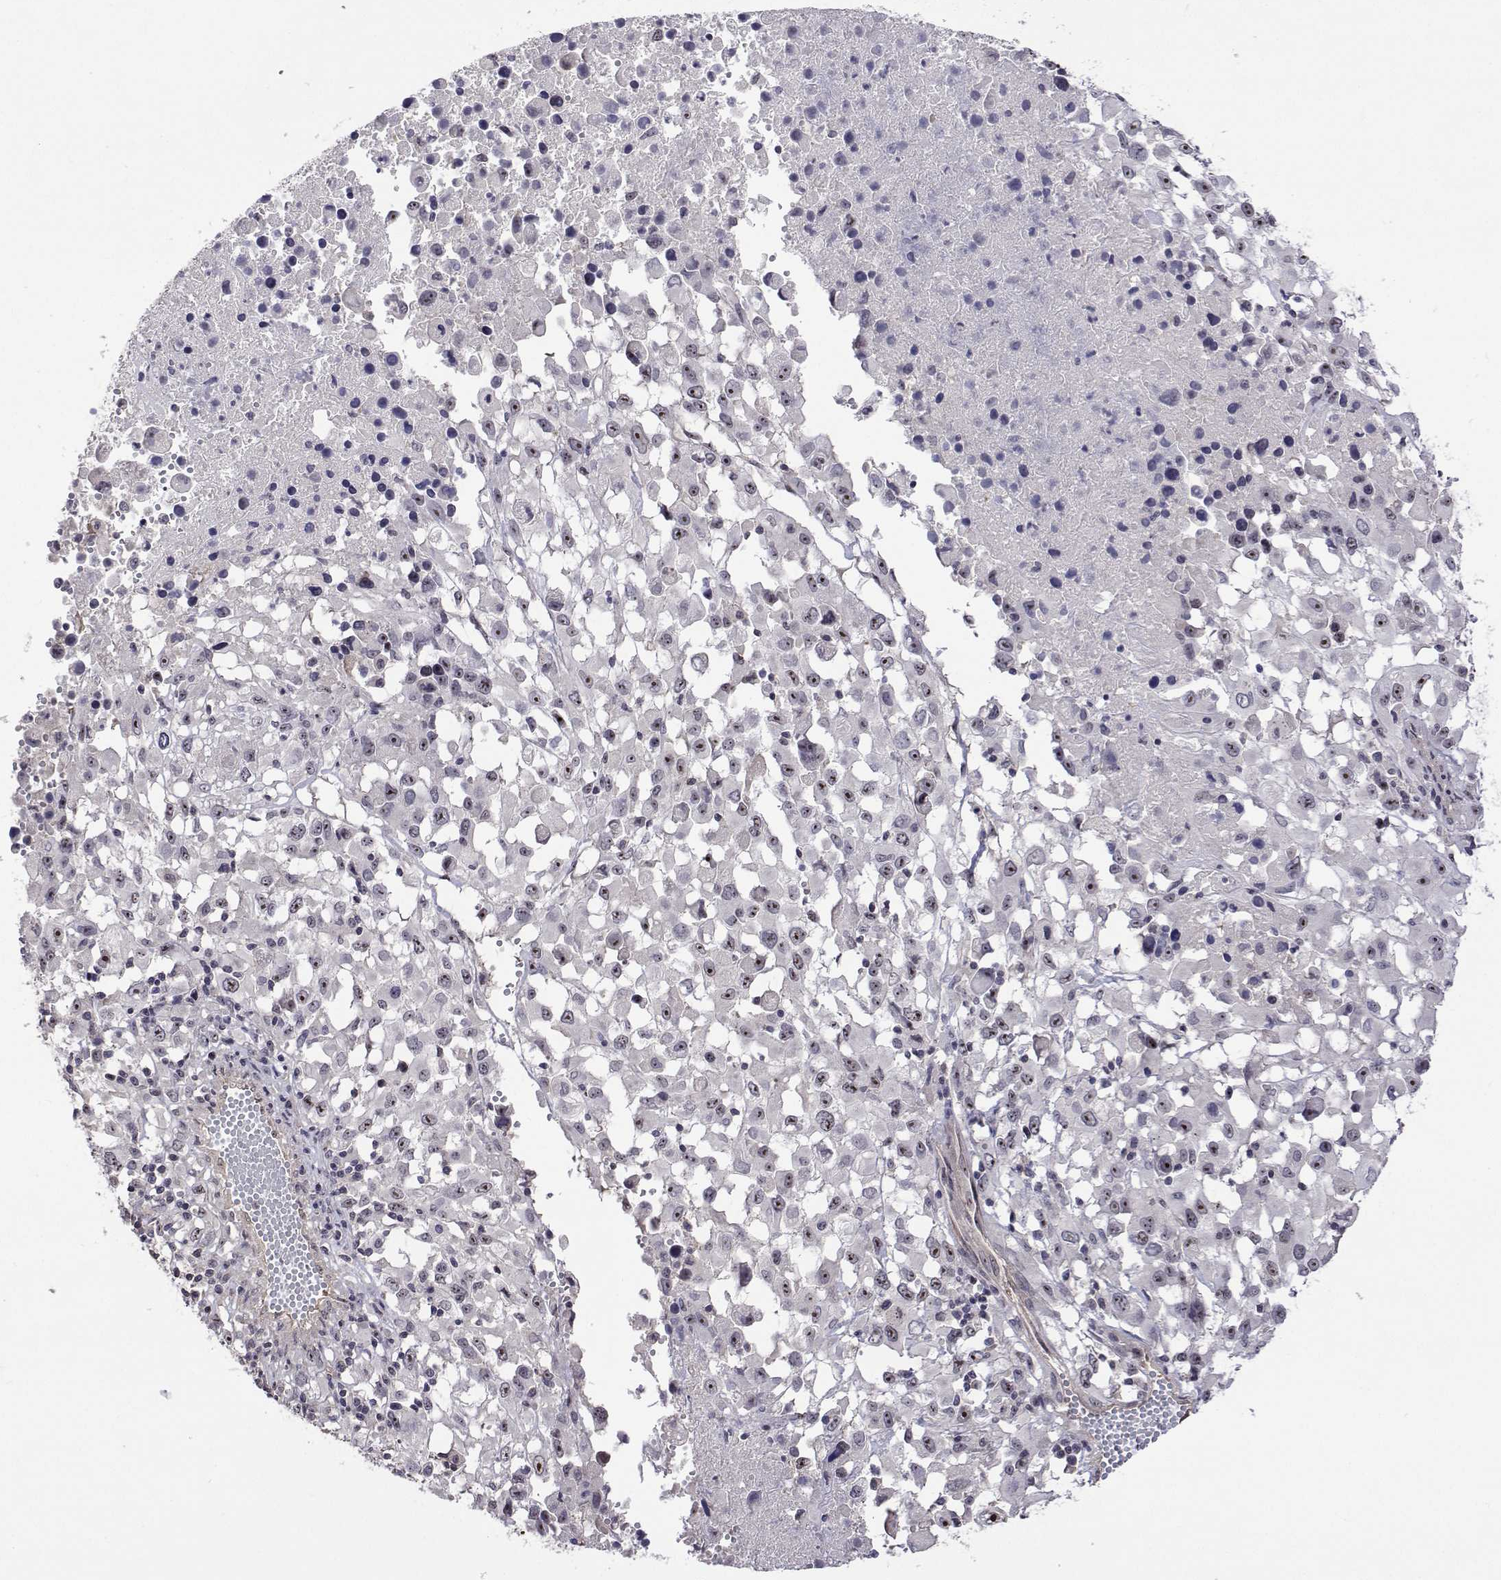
{"staining": {"intensity": "moderate", "quantity": "<25%", "location": "nuclear"}, "tissue": "melanoma", "cell_type": "Tumor cells", "image_type": "cancer", "snomed": [{"axis": "morphology", "description": "Malignant melanoma, Metastatic site"}, {"axis": "topography", "description": "Soft tissue"}], "caption": "Immunohistochemical staining of human melanoma demonstrates low levels of moderate nuclear staining in about <25% of tumor cells.", "gene": "NHP2", "patient": {"sex": "male", "age": 50}}